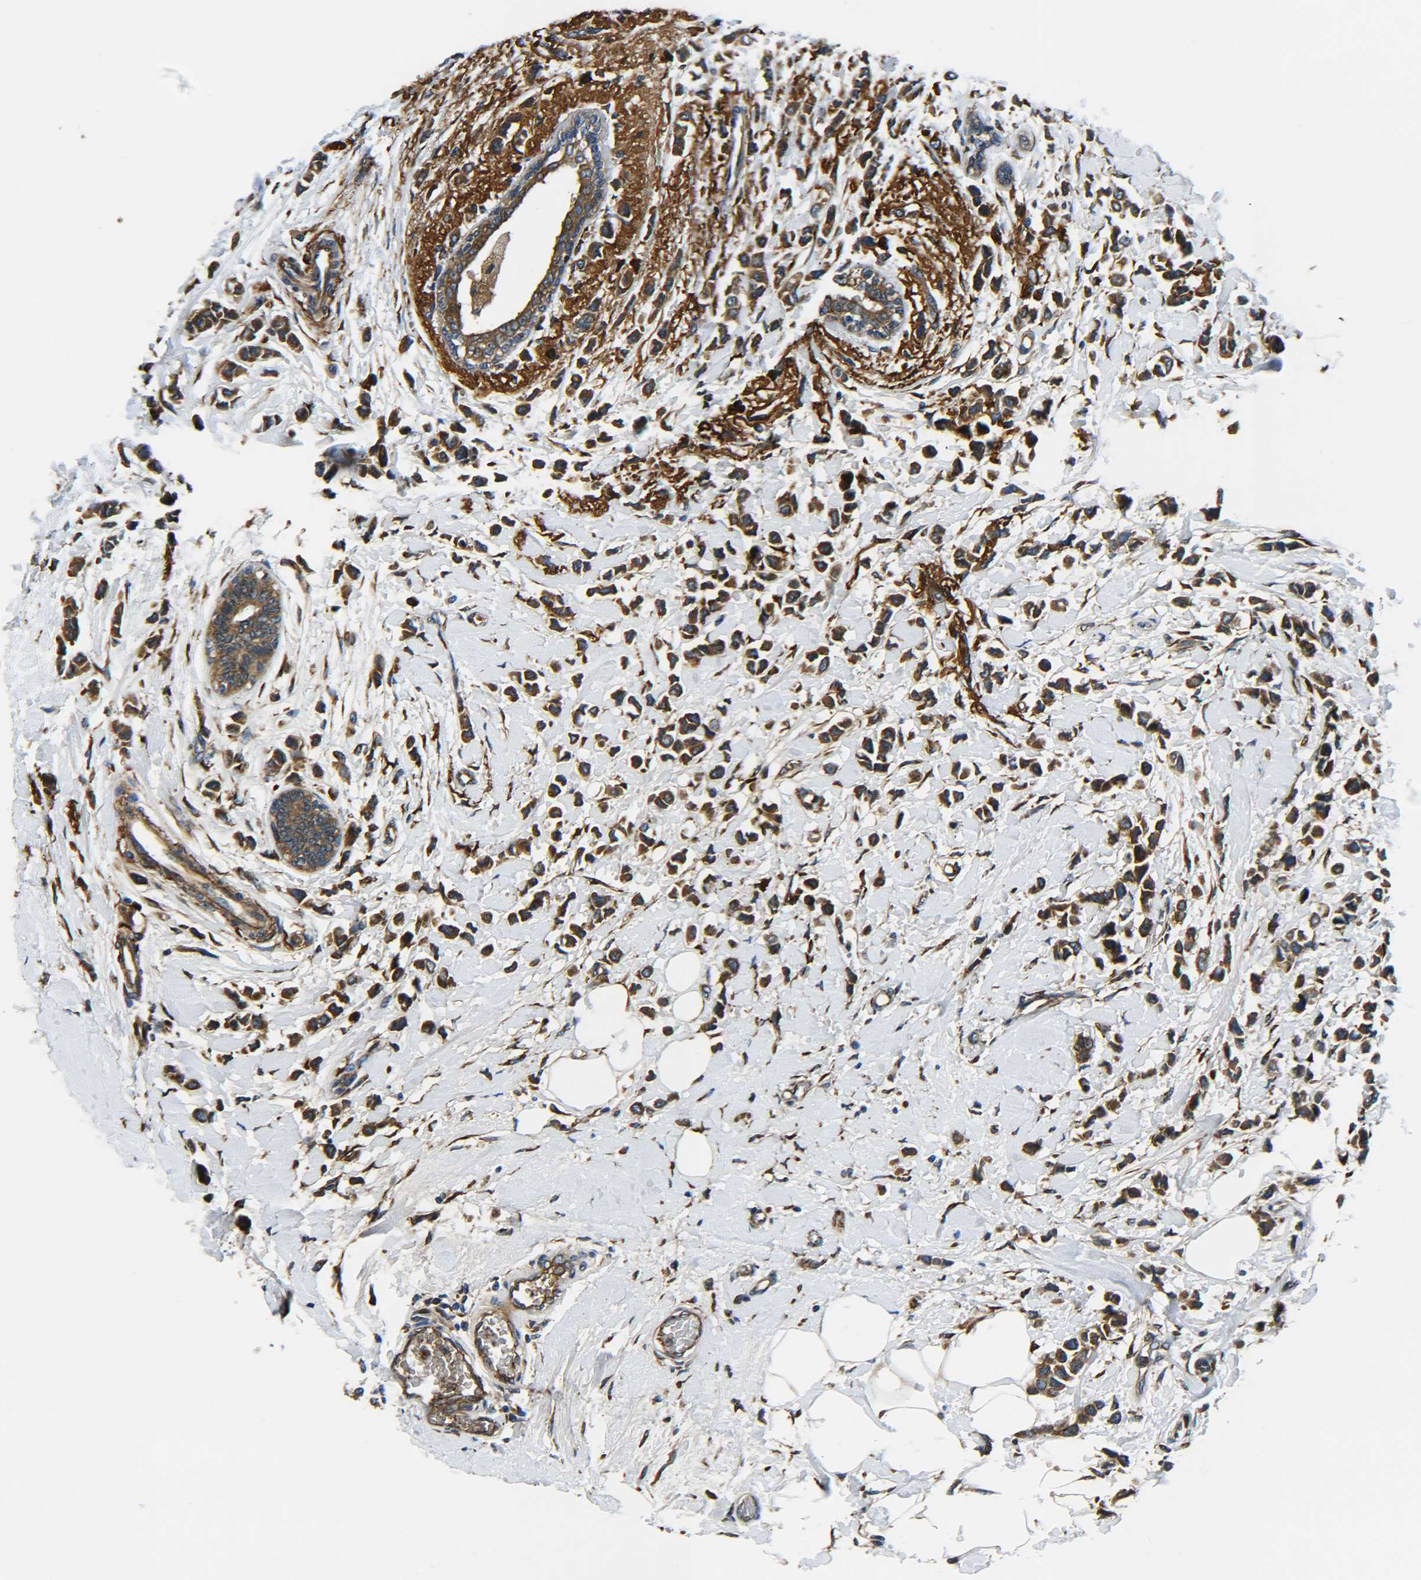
{"staining": {"intensity": "strong", "quantity": ">75%", "location": "cytoplasmic/membranous"}, "tissue": "breast cancer", "cell_type": "Tumor cells", "image_type": "cancer", "snomed": [{"axis": "morphology", "description": "Lobular carcinoma"}, {"axis": "topography", "description": "Breast"}], "caption": "High-power microscopy captured an immunohistochemistry (IHC) histopathology image of breast lobular carcinoma, revealing strong cytoplasmic/membranous positivity in about >75% of tumor cells.", "gene": "PREB", "patient": {"sex": "female", "age": 51}}